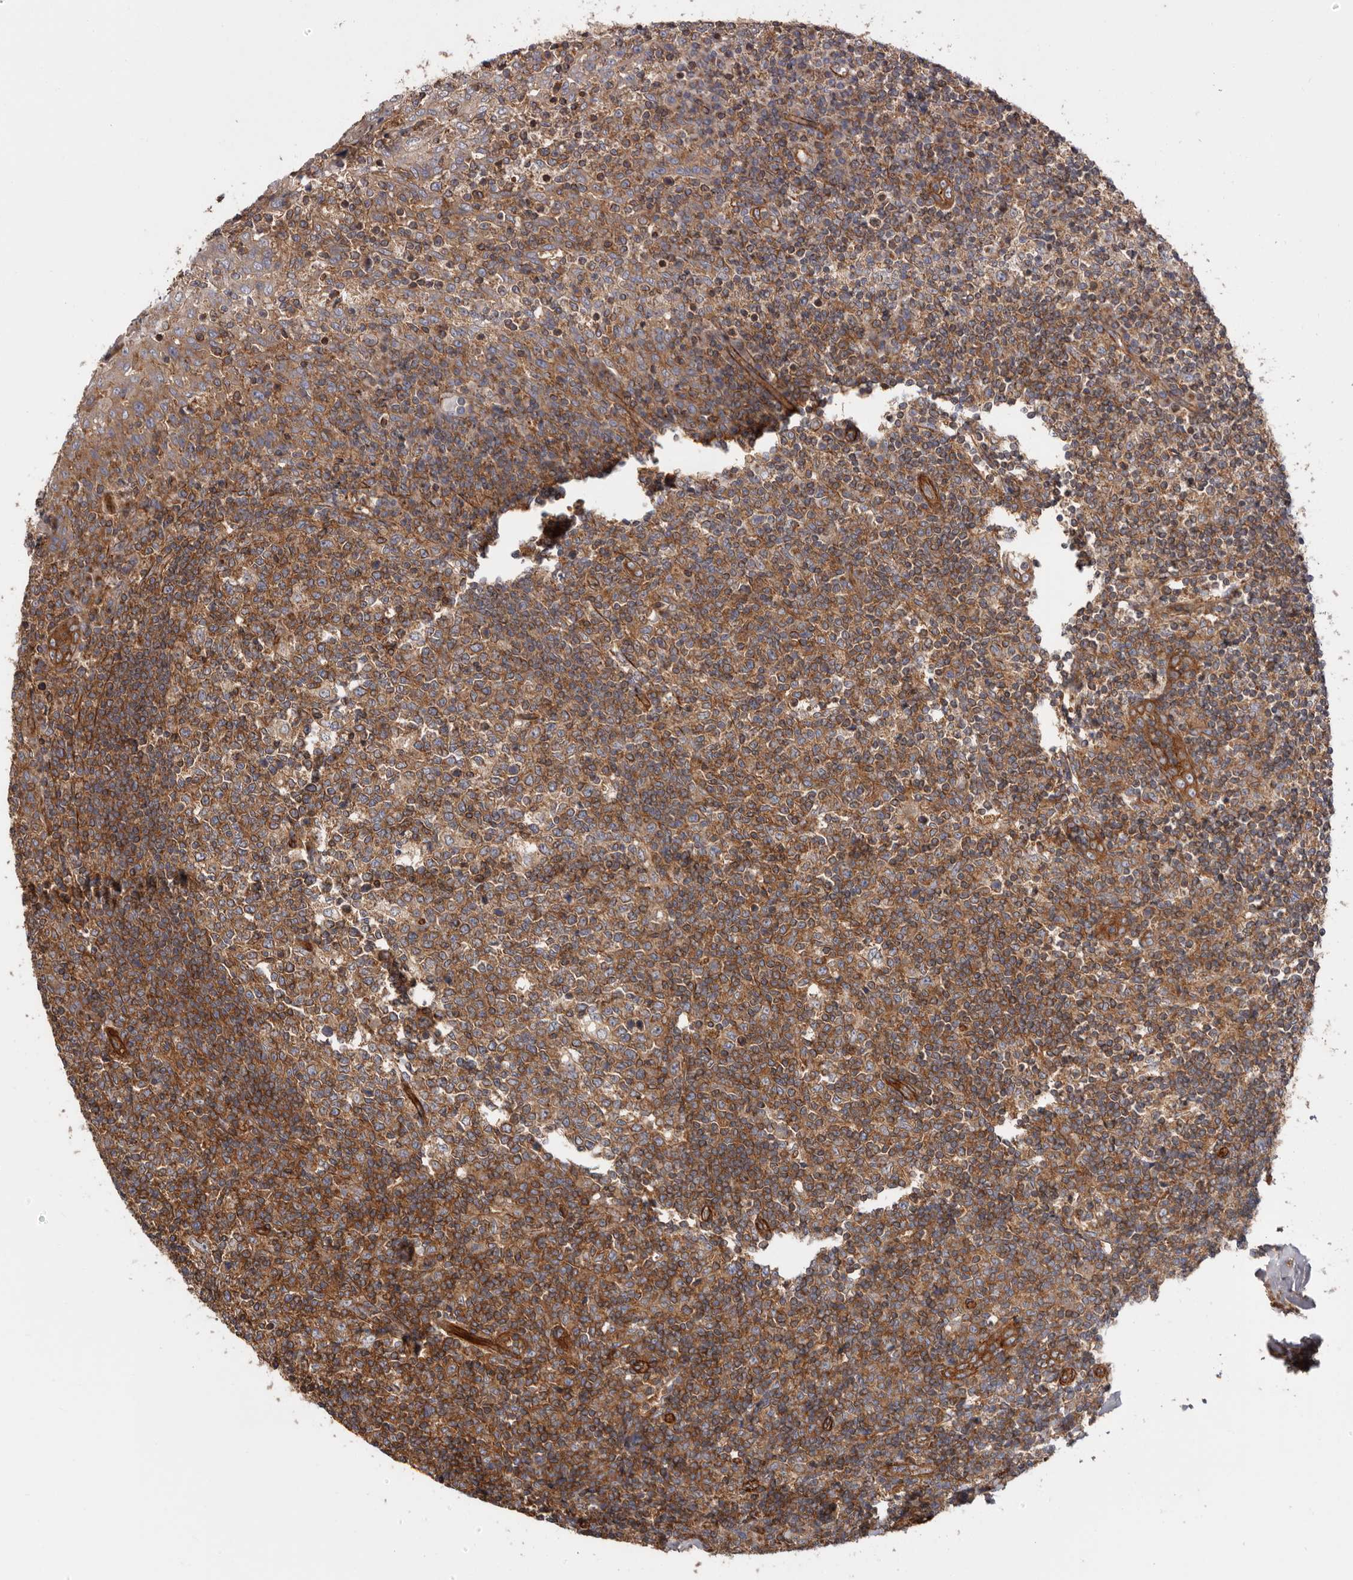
{"staining": {"intensity": "moderate", "quantity": ">75%", "location": "cytoplasmic/membranous"}, "tissue": "tonsil", "cell_type": "Germinal center cells", "image_type": "normal", "snomed": [{"axis": "morphology", "description": "Normal tissue, NOS"}, {"axis": "topography", "description": "Tonsil"}], "caption": "A micrograph showing moderate cytoplasmic/membranous staining in approximately >75% of germinal center cells in normal tonsil, as visualized by brown immunohistochemical staining.", "gene": "TMC7", "patient": {"sex": "female", "age": 19}}